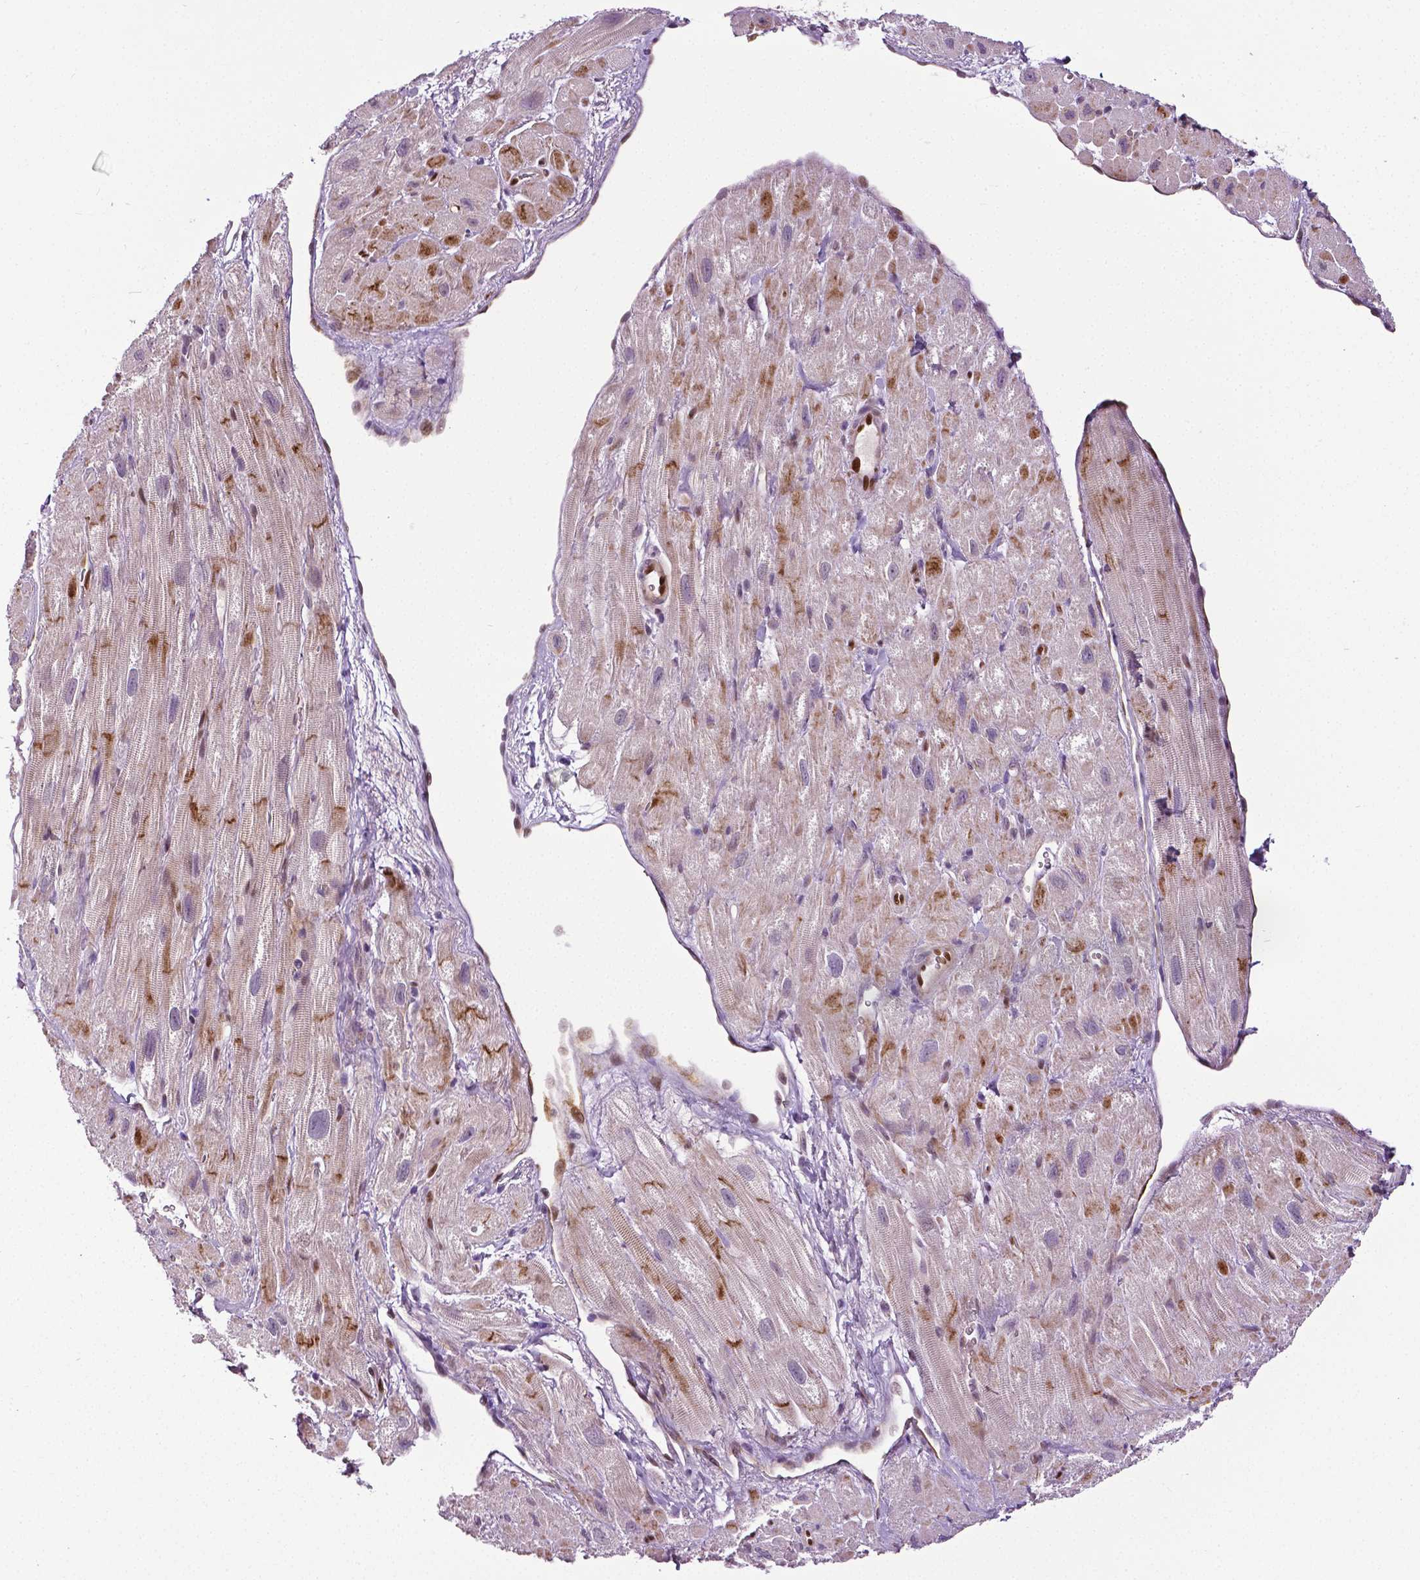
{"staining": {"intensity": "moderate", "quantity": "<25%", "location": "cytoplasmic/membranous"}, "tissue": "heart muscle", "cell_type": "Cardiomyocytes", "image_type": "normal", "snomed": [{"axis": "morphology", "description": "Normal tissue, NOS"}, {"axis": "topography", "description": "Heart"}], "caption": "Heart muscle stained with a brown dye shows moderate cytoplasmic/membranous positive staining in approximately <25% of cardiomyocytes.", "gene": "PTGER3", "patient": {"sex": "female", "age": 62}}